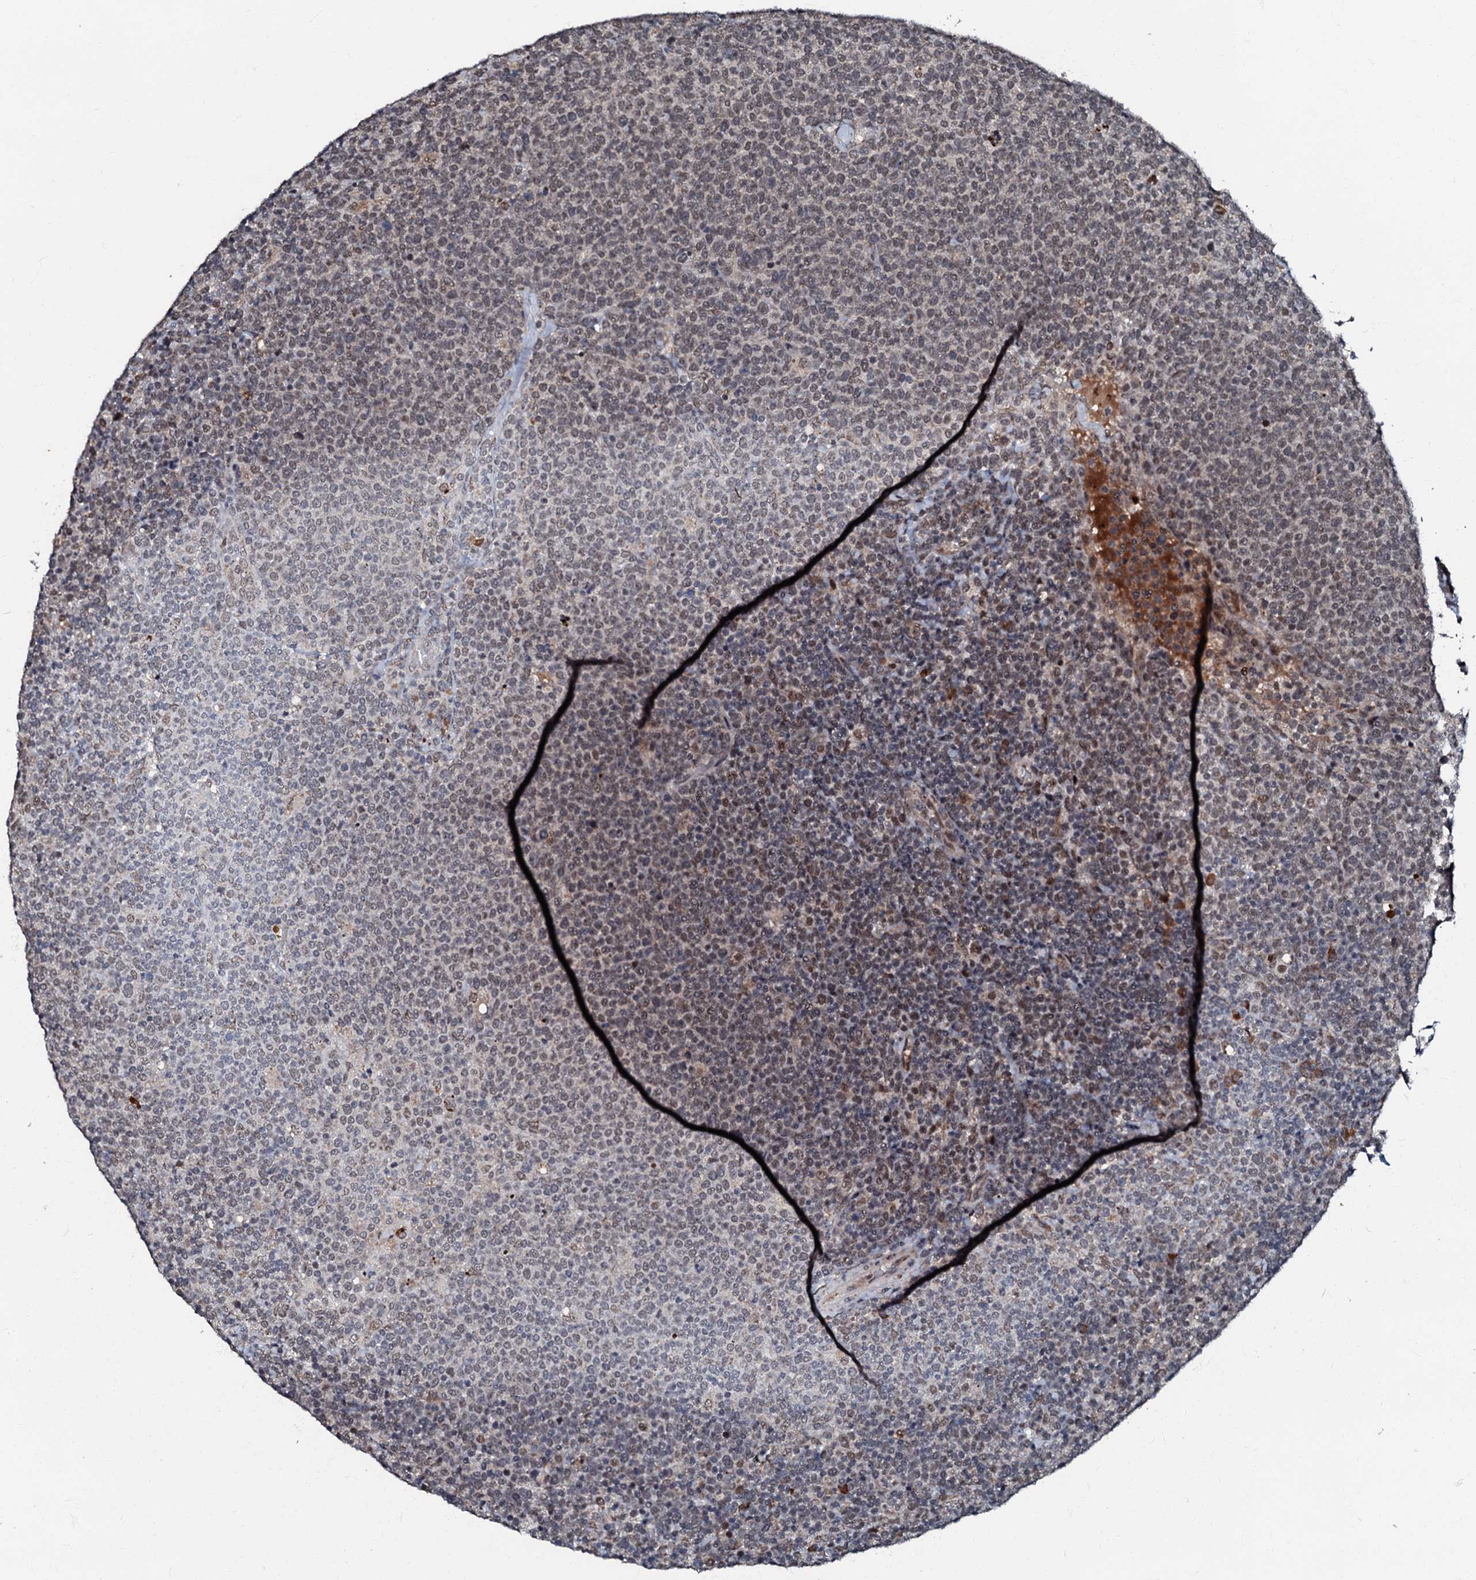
{"staining": {"intensity": "moderate", "quantity": "<25%", "location": "nuclear"}, "tissue": "lymphoma", "cell_type": "Tumor cells", "image_type": "cancer", "snomed": [{"axis": "morphology", "description": "Malignant lymphoma, non-Hodgkin's type, High grade"}, {"axis": "topography", "description": "Lymph node"}], "caption": "Immunohistochemical staining of human lymphoma shows low levels of moderate nuclear positivity in about <25% of tumor cells.", "gene": "C18orf32", "patient": {"sex": "male", "age": 61}}